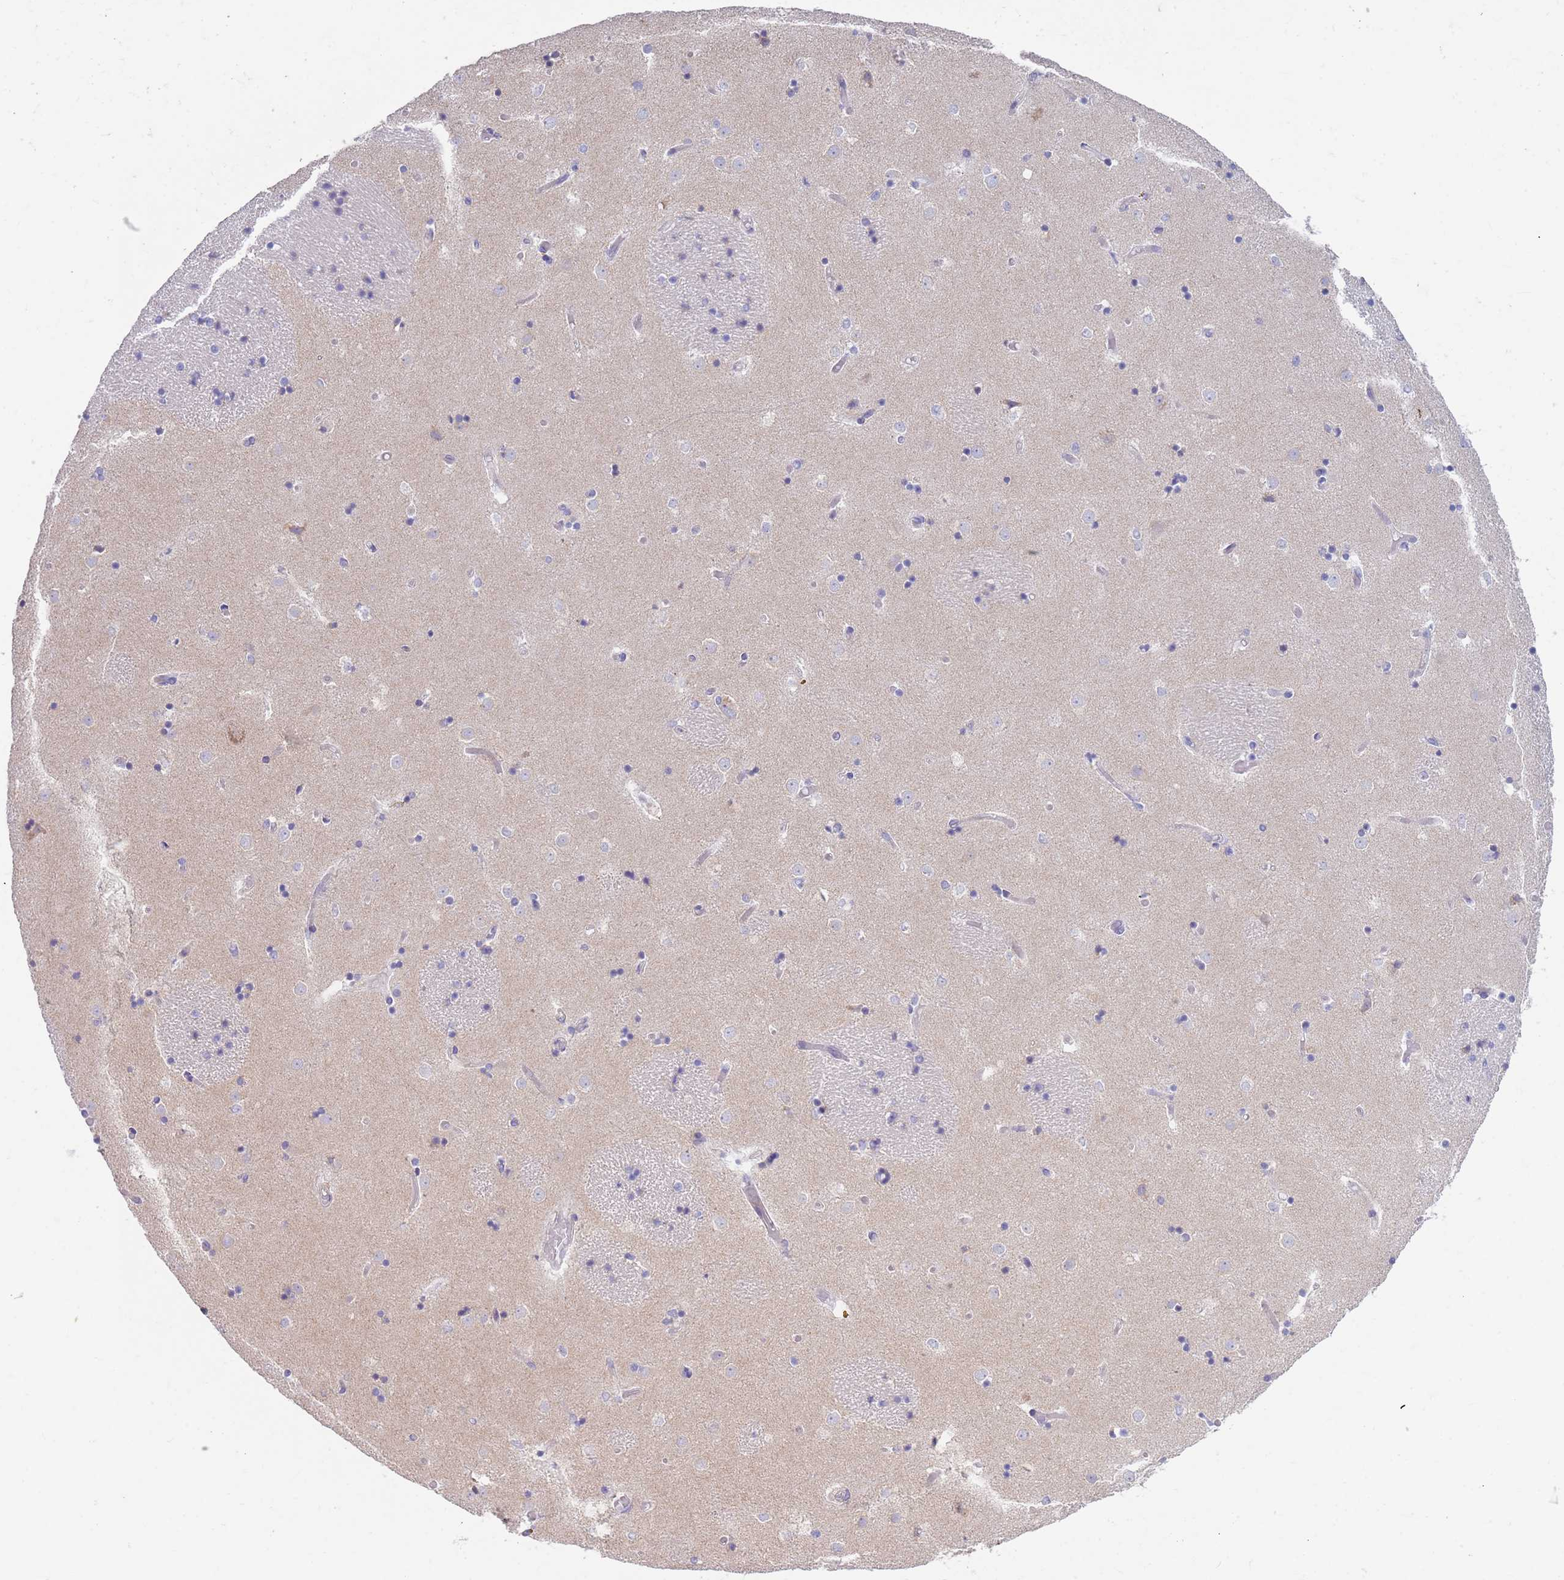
{"staining": {"intensity": "negative", "quantity": "none", "location": "none"}, "tissue": "caudate", "cell_type": "Glial cells", "image_type": "normal", "snomed": [{"axis": "morphology", "description": "Normal tissue, NOS"}, {"axis": "topography", "description": "Lateral ventricle wall"}], "caption": "This is a photomicrograph of immunohistochemistry staining of benign caudate, which shows no expression in glial cells.", "gene": "CCDC149", "patient": {"sex": "female", "age": 52}}